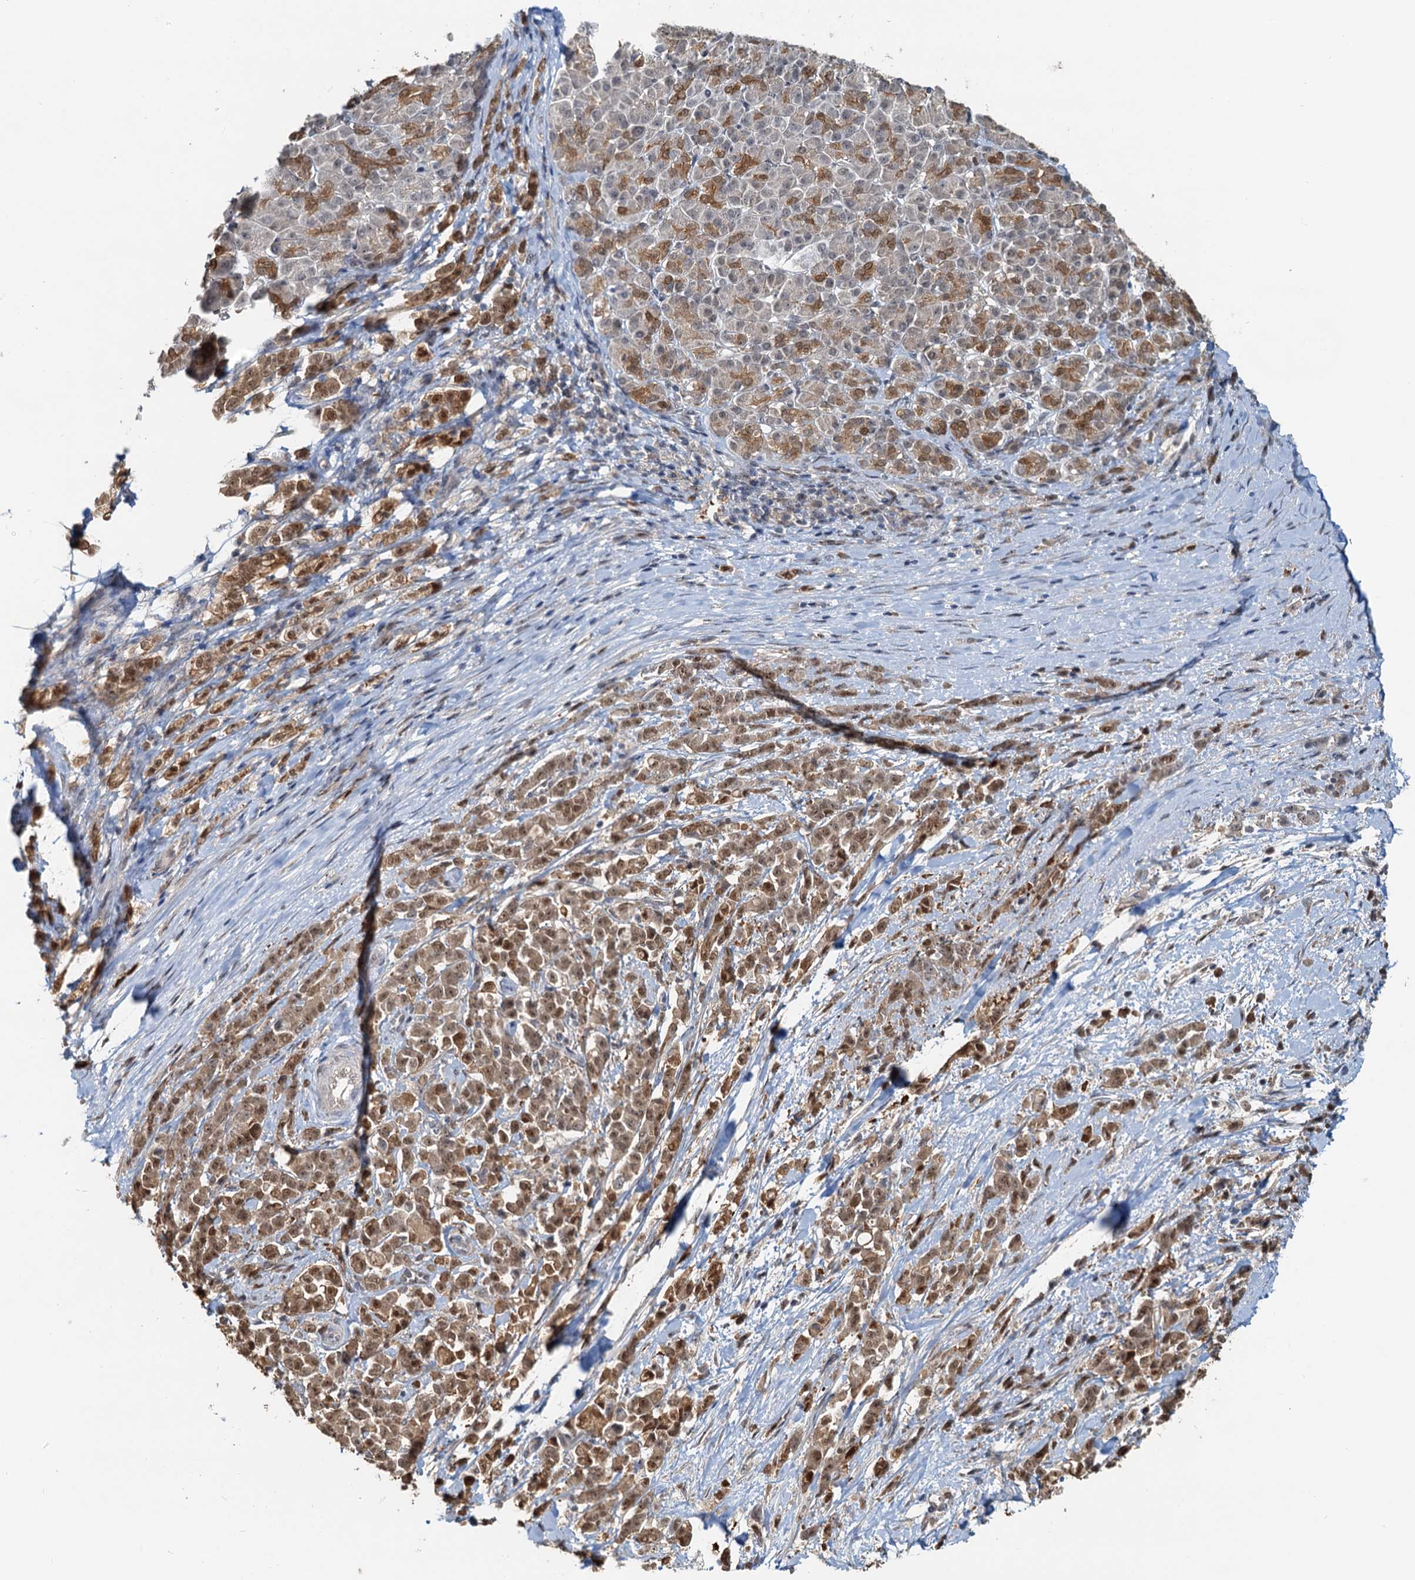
{"staining": {"intensity": "moderate", "quantity": ">75%", "location": "cytoplasmic/membranous,nuclear"}, "tissue": "pancreatic cancer", "cell_type": "Tumor cells", "image_type": "cancer", "snomed": [{"axis": "morphology", "description": "Normal tissue, NOS"}, {"axis": "morphology", "description": "Adenocarcinoma, NOS"}, {"axis": "topography", "description": "Pancreas"}], "caption": "This is a histology image of IHC staining of adenocarcinoma (pancreatic), which shows moderate positivity in the cytoplasmic/membranous and nuclear of tumor cells.", "gene": "SPINDOC", "patient": {"sex": "female", "age": 64}}